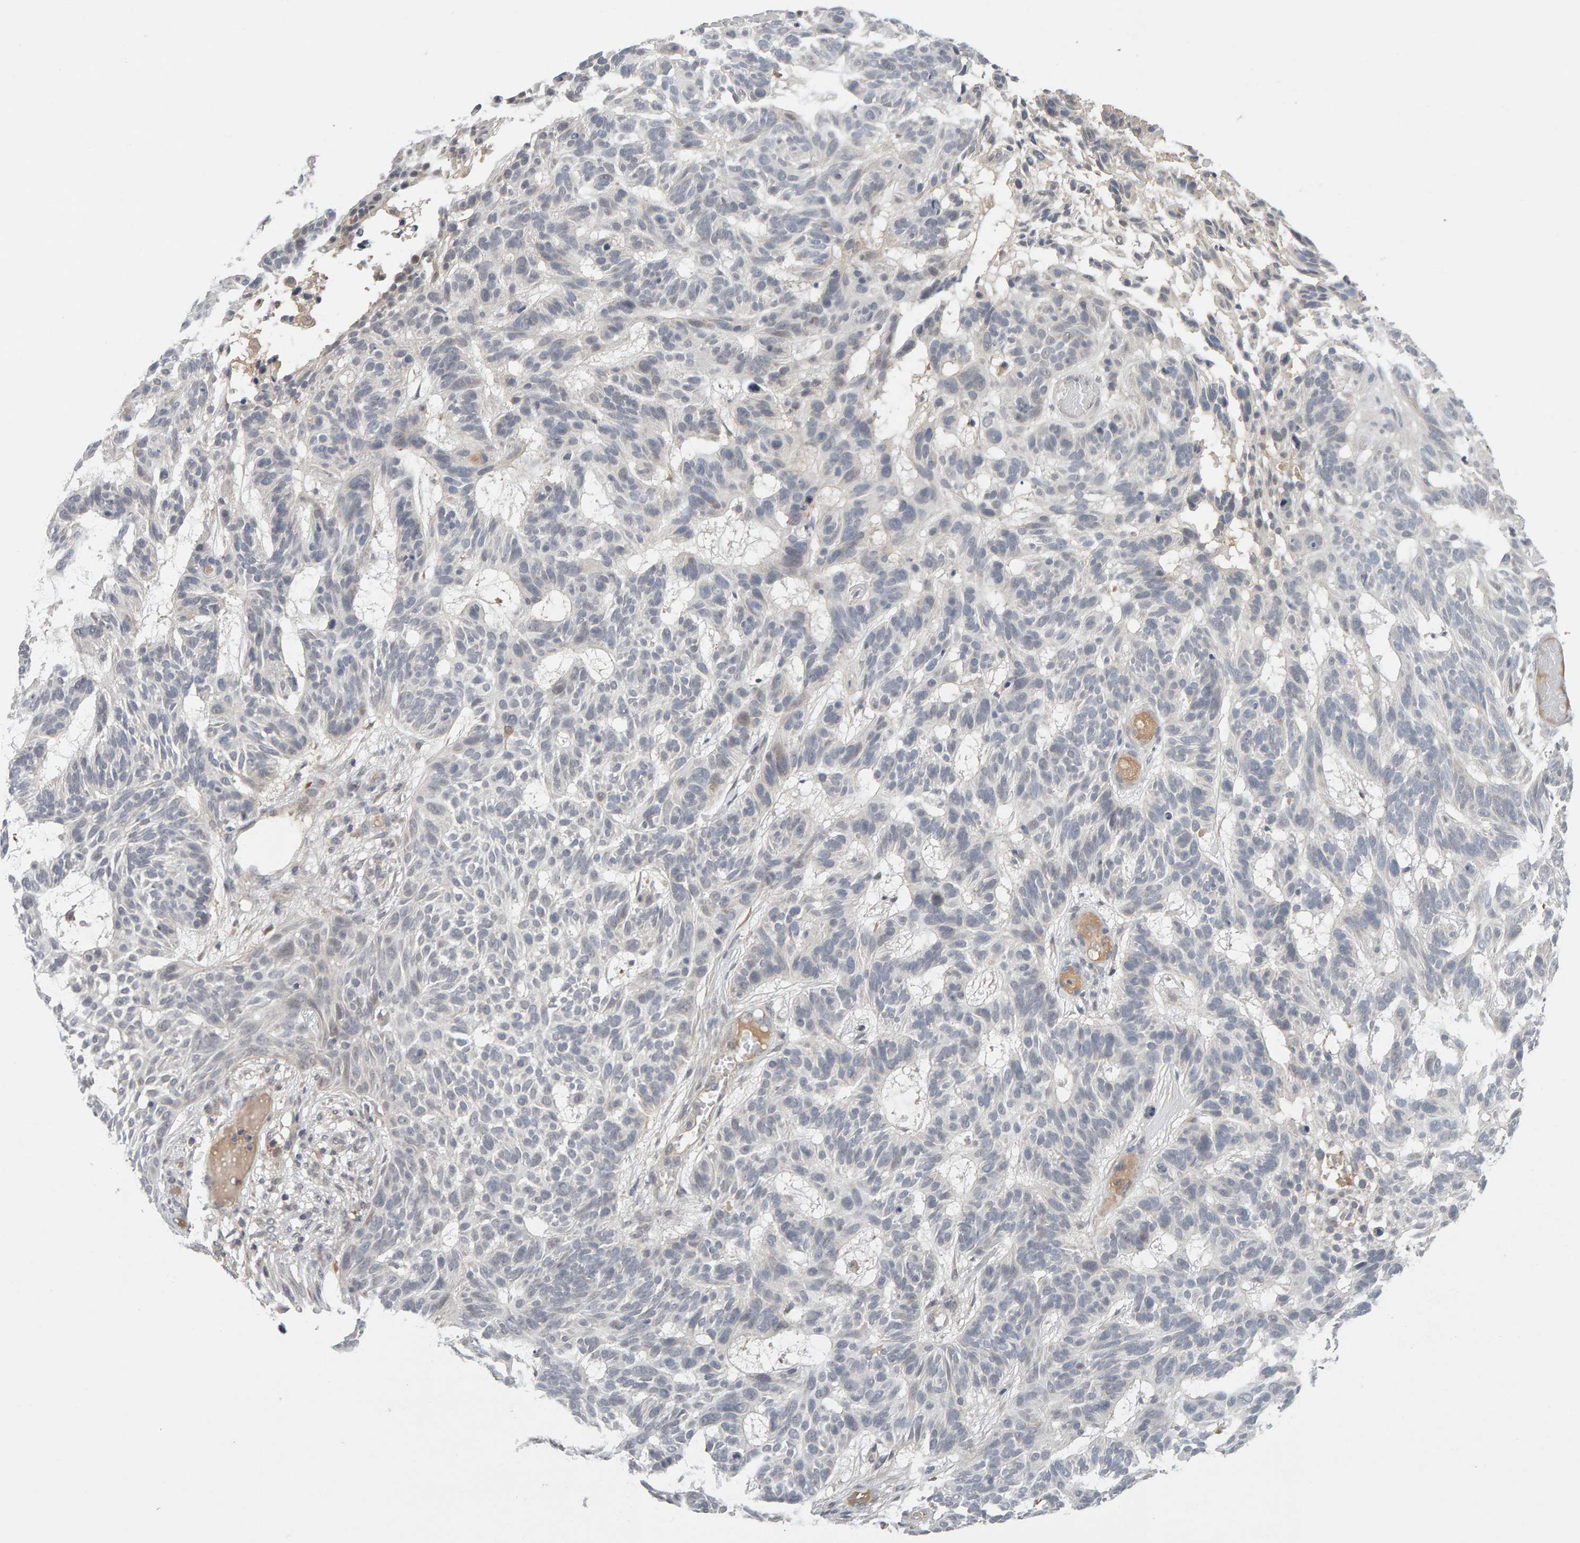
{"staining": {"intensity": "negative", "quantity": "none", "location": "none"}, "tissue": "skin cancer", "cell_type": "Tumor cells", "image_type": "cancer", "snomed": [{"axis": "morphology", "description": "Basal cell carcinoma"}, {"axis": "topography", "description": "Skin"}], "caption": "Micrograph shows no significant protein expression in tumor cells of basal cell carcinoma (skin).", "gene": "NUDCD1", "patient": {"sex": "male", "age": 85}}